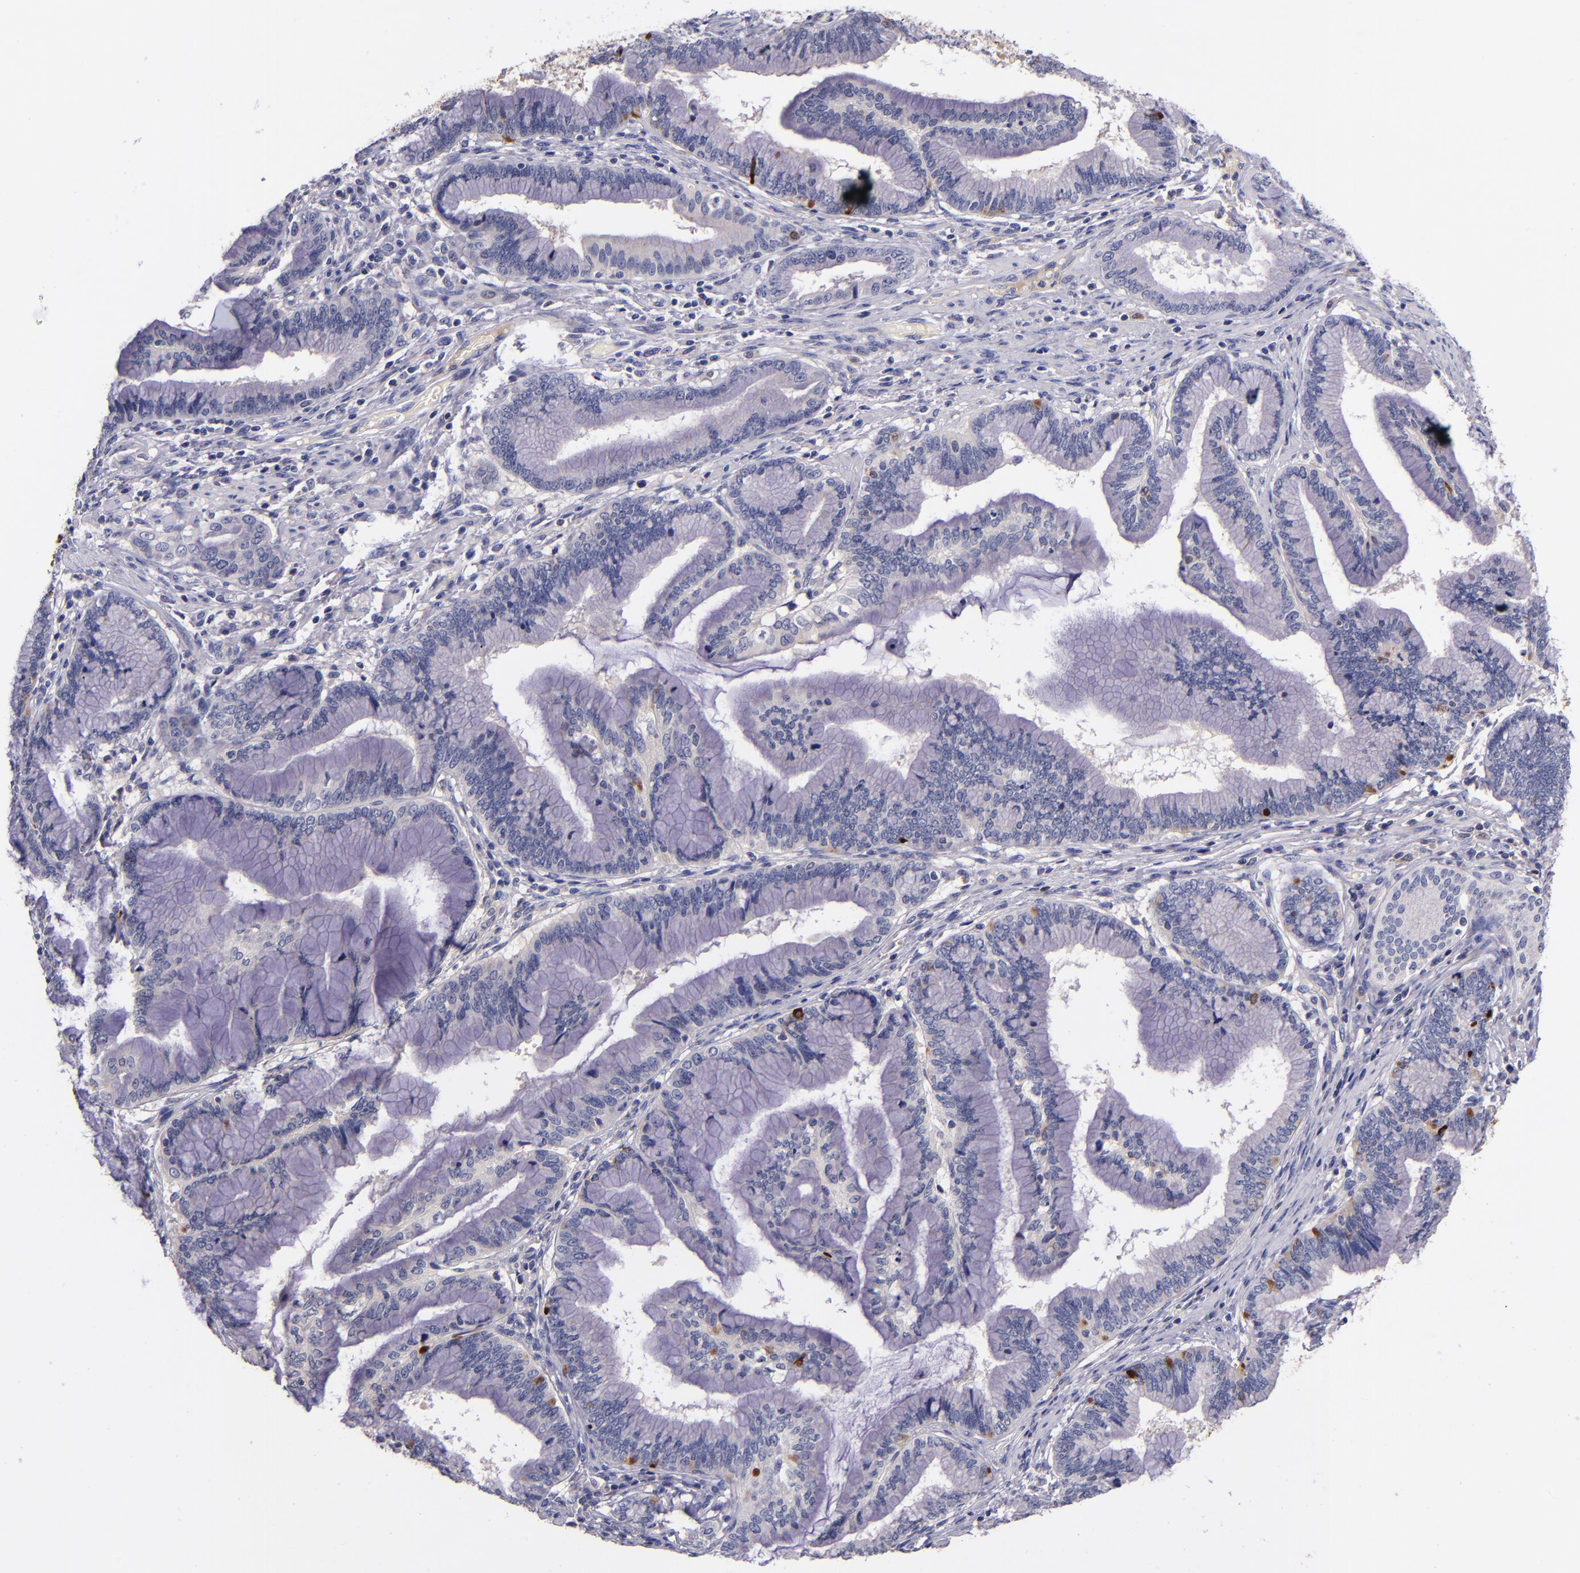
{"staining": {"intensity": "negative", "quantity": "none", "location": "none"}, "tissue": "pancreatic cancer", "cell_type": "Tumor cells", "image_type": "cancer", "snomed": [{"axis": "morphology", "description": "Adenocarcinoma, NOS"}, {"axis": "topography", "description": "Pancreas"}], "caption": "DAB (3,3'-diaminobenzidine) immunohistochemical staining of human pancreatic cancer (adenocarcinoma) shows no significant expression in tumor cells. The staining is performed using DAB brown chromogen with nuclei counter-stained in using hematoxylin.", "gene": "RBP4", "patient": {"sex": "female", "age": 64}}